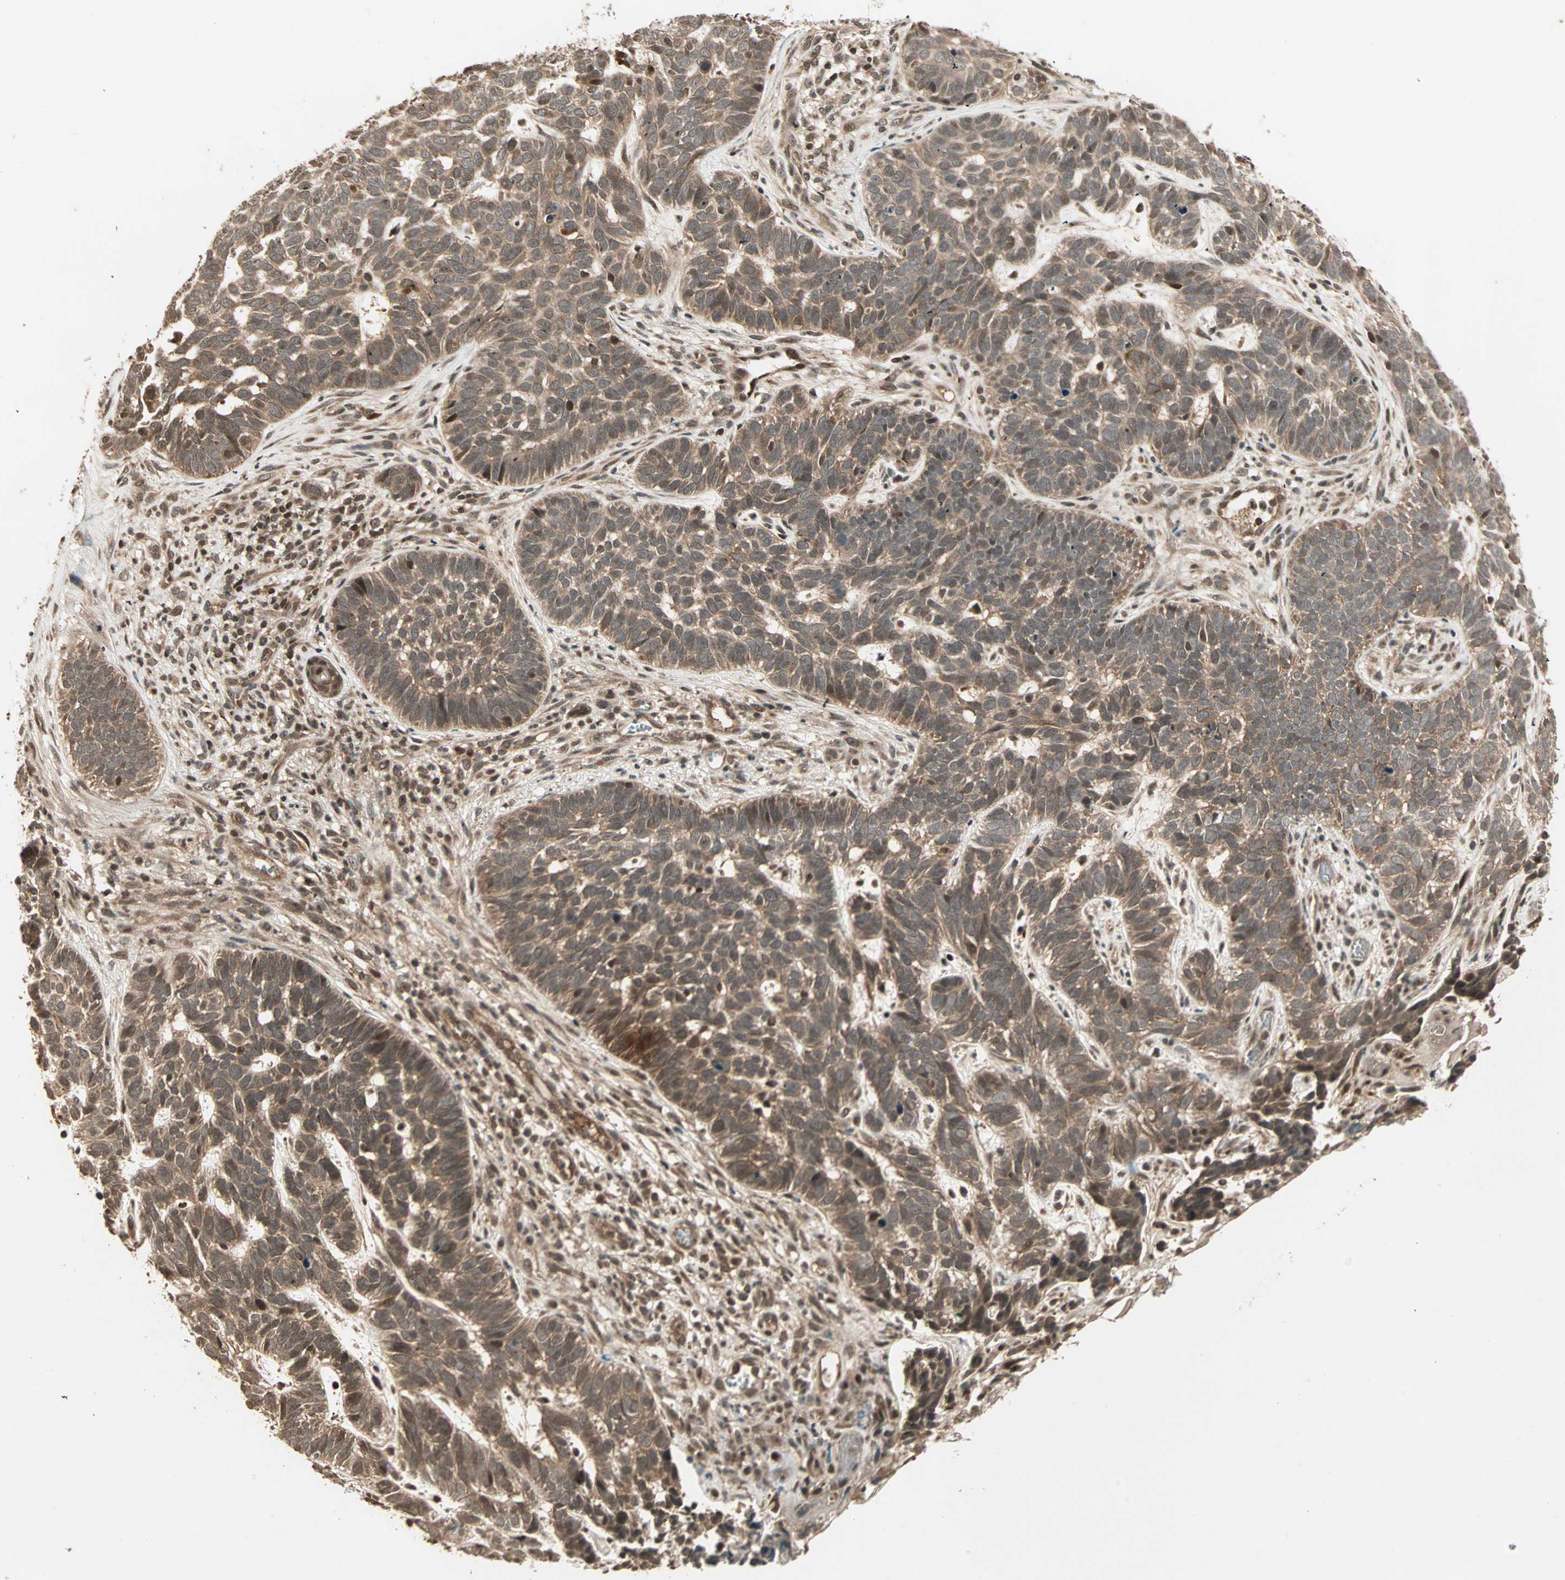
{"staining": {"intensity": "moderate", "quantity": ">75%", "location": "cytoplasmic/membranous"}, "tissue": "skin cancer", "cell_type": "Tumor cells", "image_type": "cancer", "snomed": [{"axis": "morphology", "description": "Basal cell carcinoma"}, {"axis": "topography", "description": "Skin"}], "caption": "Skin basal cell carcinoma stained with immunohistochemistry displays moderate cytoplasmic/membranous positivity in about >75% of tumor cells.", "gene": "RFFL", "patient": {"sex": "male", "age": 87}}